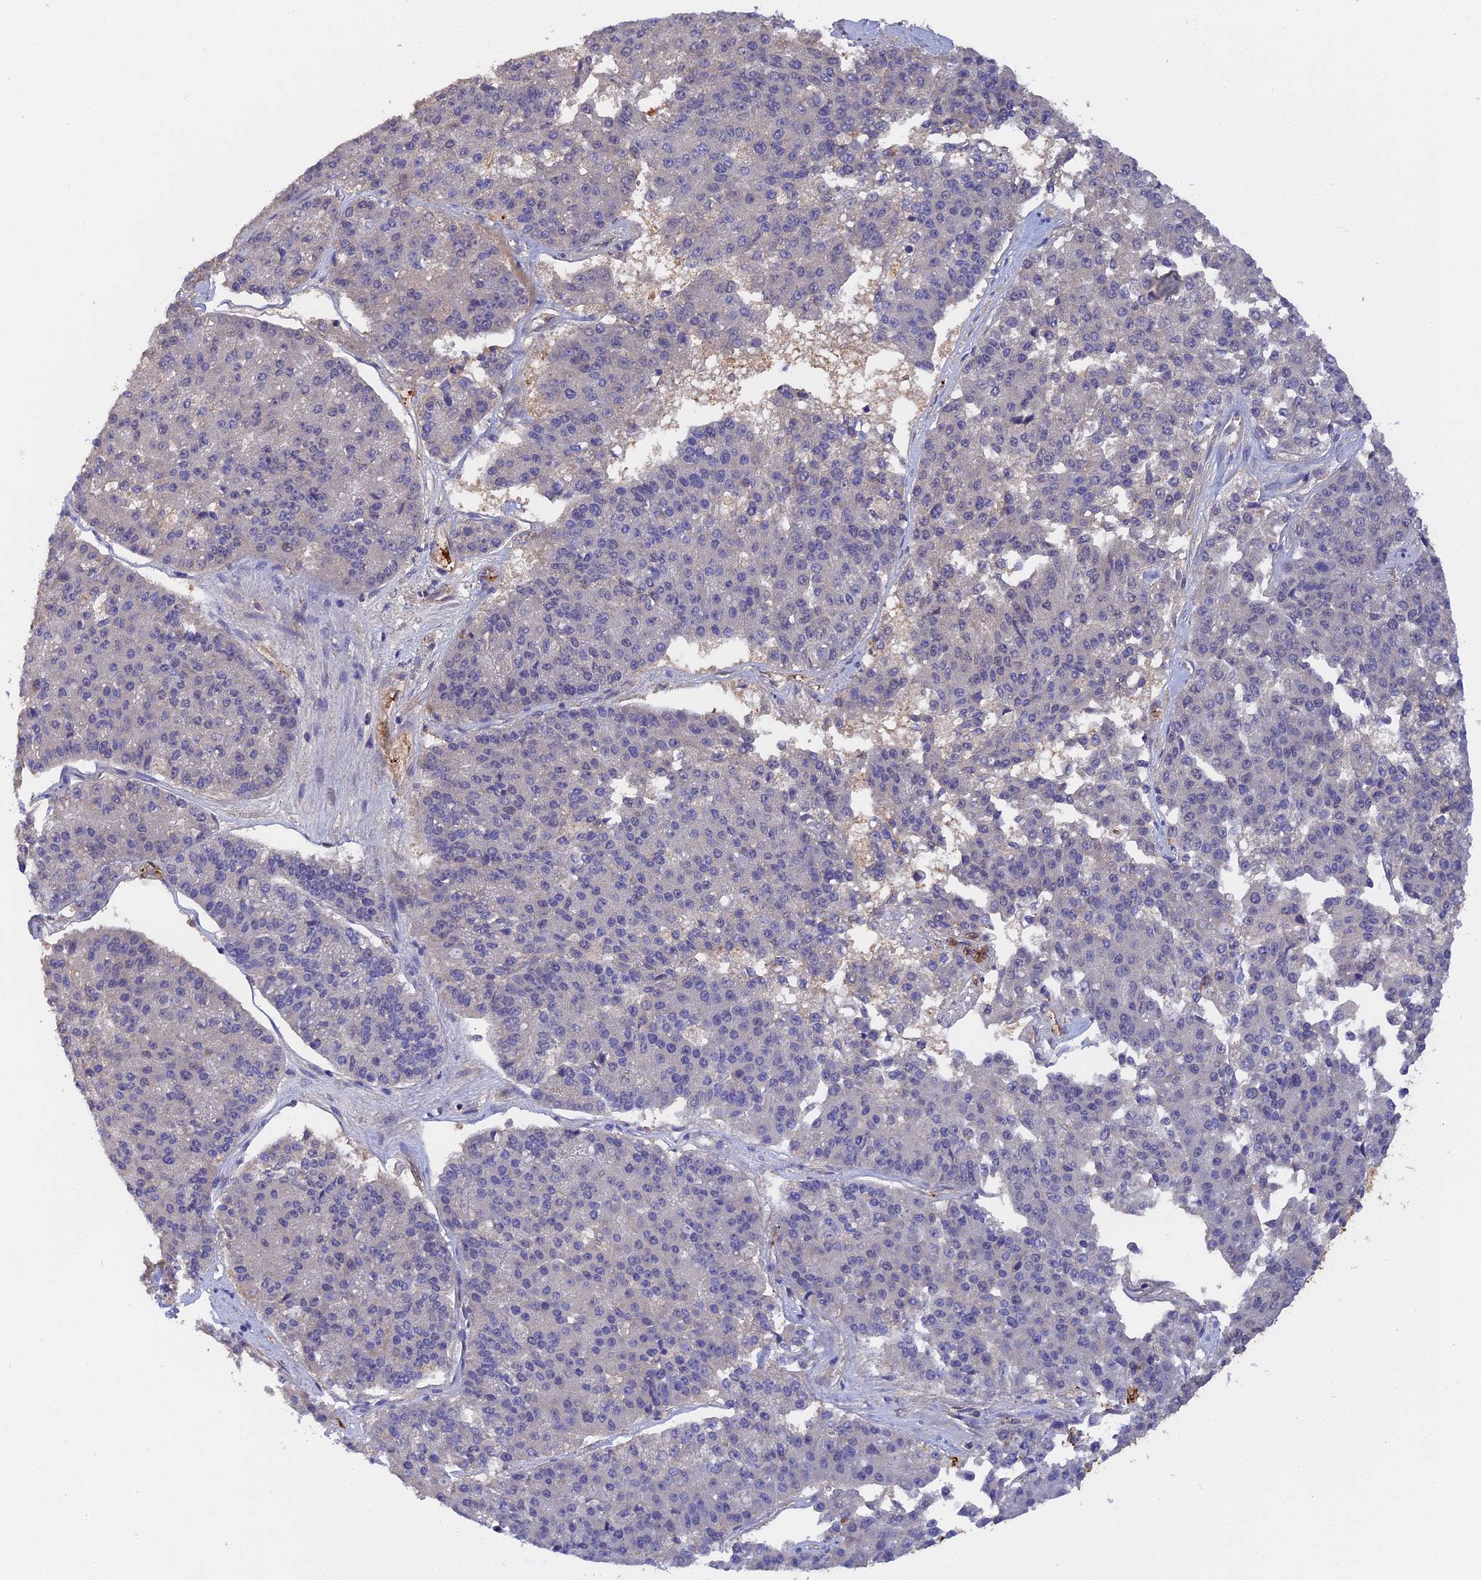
{"staining": {"intensity": "negative", "quantity": "none", "location": "none"}, "tissue": "pancreatic cancer", "cell_type": "Tumor cells", "image_type": "cancer", "snomed": [{"axis": "morphology", "description": "Adenocarcinoma, NOS"}, {"axis": "topography", "description": "Pancreas"}], "caption": "Immunohistochemistry micrograph of human pancreatic cancer (adenocarcinoma) stained for a protein (brown), which displays no expression in tumor cells.", "gene": "PZP", "patient": {"sex": "male", "age": 50}}